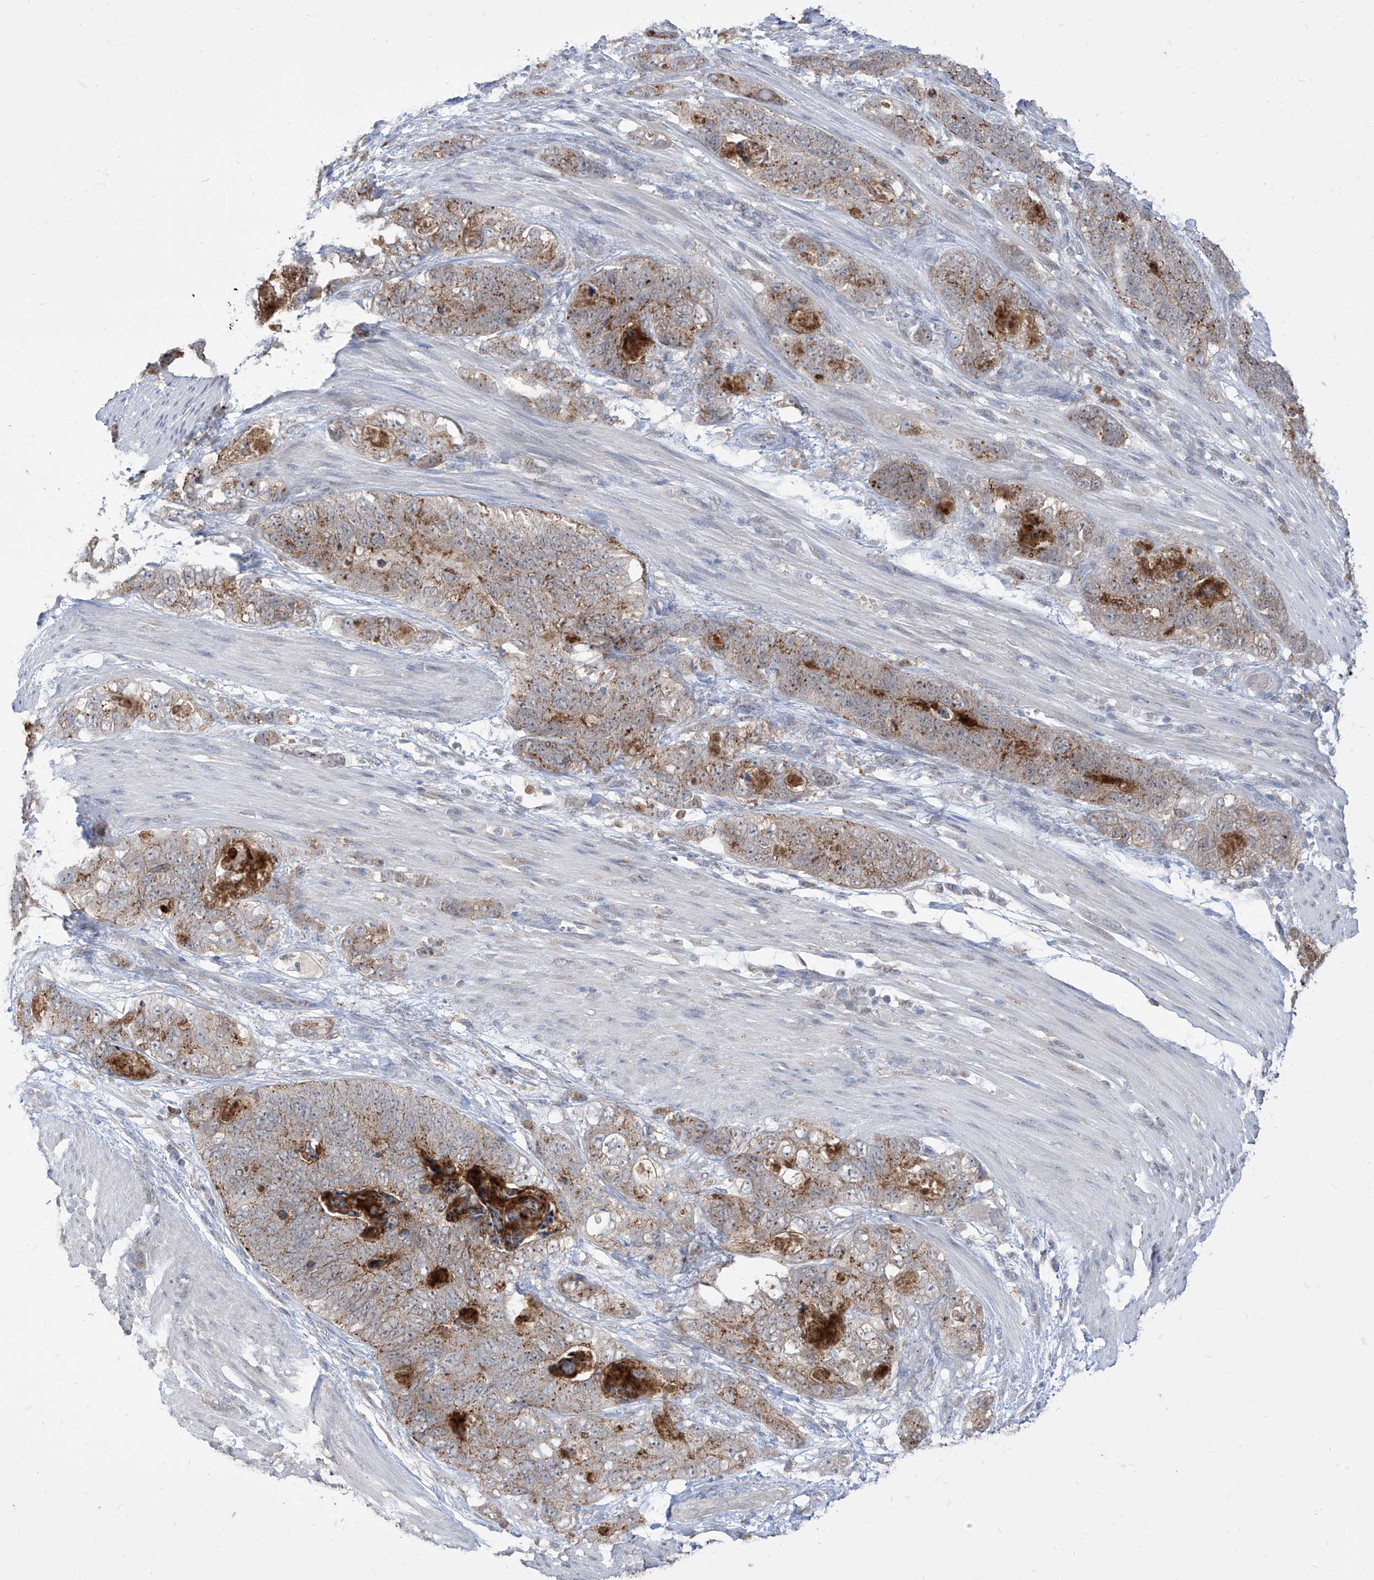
{"staining": {"intensity": "moderate", "quantity": ">75%", "location": "cytoplasmic/membranous"}, "tissue": "stomach cancer", "cell_type": "Tumor cells", "image_type": "cancer", "snomed": [{"axis": "morphology", "description": "Normal tissue, NOS"}, {"axis": "morphology", "description": "Adenocarcinoma, NOS"}, {"axis": "topography", "description": "Stomach"}], "caption": "Immunohistochemical staining of human adenocarcinoma (stomach) reveals medium levels of moderate cytoplasmic/membranous protein expression in about >75% of tumor cells.", "gene": "BROX", "patient": {"sex": "female", "age": 89}}